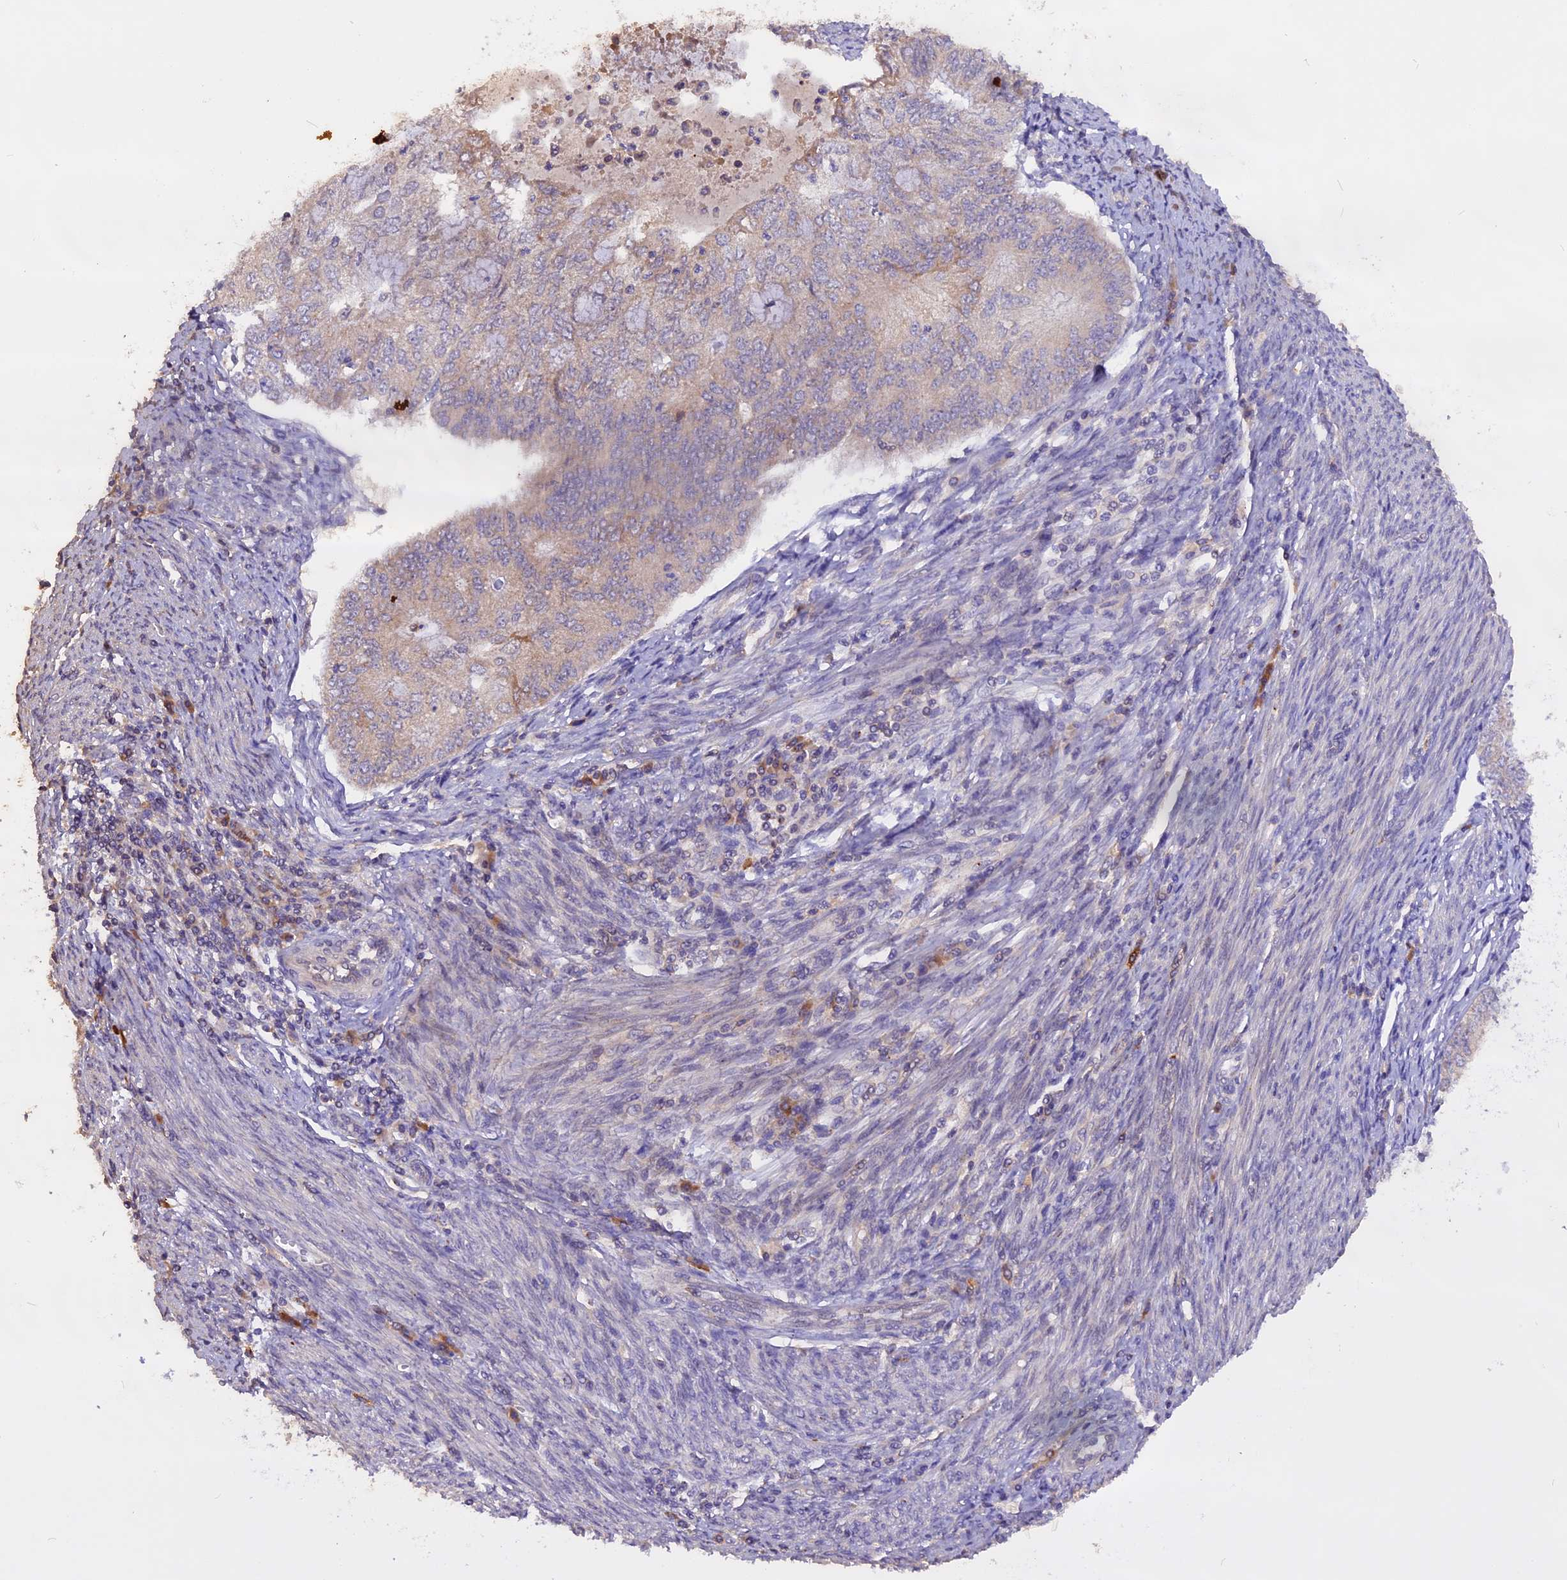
{"staining": {"intensity": "weak", "quantity": "<25%", "location": "cytoplasmic/membranous"}, "tissue": "endometrial cancer", "cell_type": "Tumor cells", "image_type": "cancer", "snomed": [{"axis": "morphology", "description": "Adenocarcinoma, NOS"}, {"axis": "topography", "description": "Endometrium"}], "caption": "Immunohistochemical staining of endometrial adenocarcinoma demonstrates no significant expression in tumor cells.", "gene": "MARK4", "patient": {"sex": "female", "age": 68}}